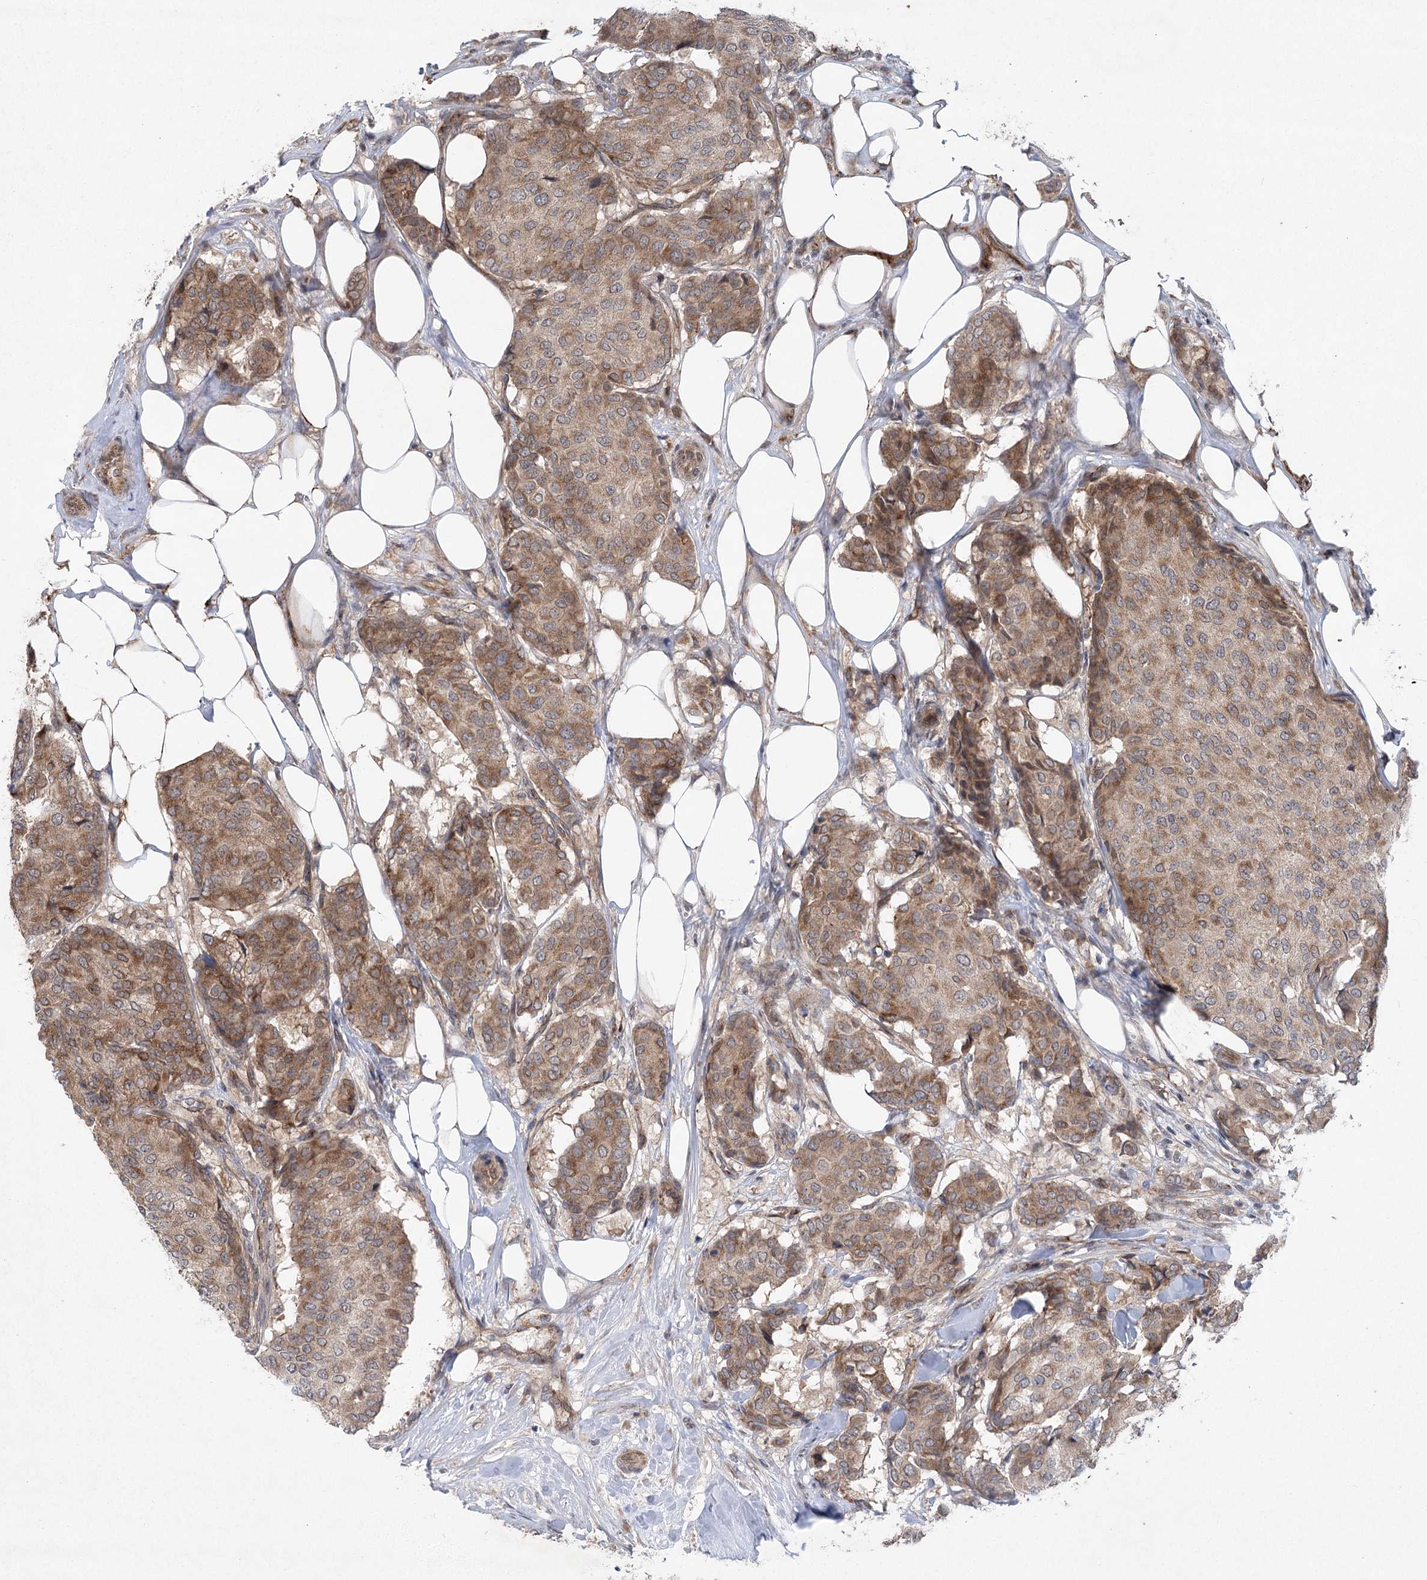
{"staining": {"intensity": "moderate", "quantity": ">75%", "location": "cytoplasmic/membranous"}, "tissue": "breast cancer", "cell_type": "Tumor cells", "image_type": "cancer", "snomed": [{"axis": "morphology", "description": "Duct carcinoma"}, {"axis": "topography", "description": "Breast"}], "caption": "Breast cancer (infiltrating ductal carcinoma) tissue exhibits moderate cytoplasmic/membranous staining in approximately >75% of tumor cells (IHC, brightfield microscopy, high magnification).", "gene": "METTL24", "patient": {"sex": "female", "age": 75}}